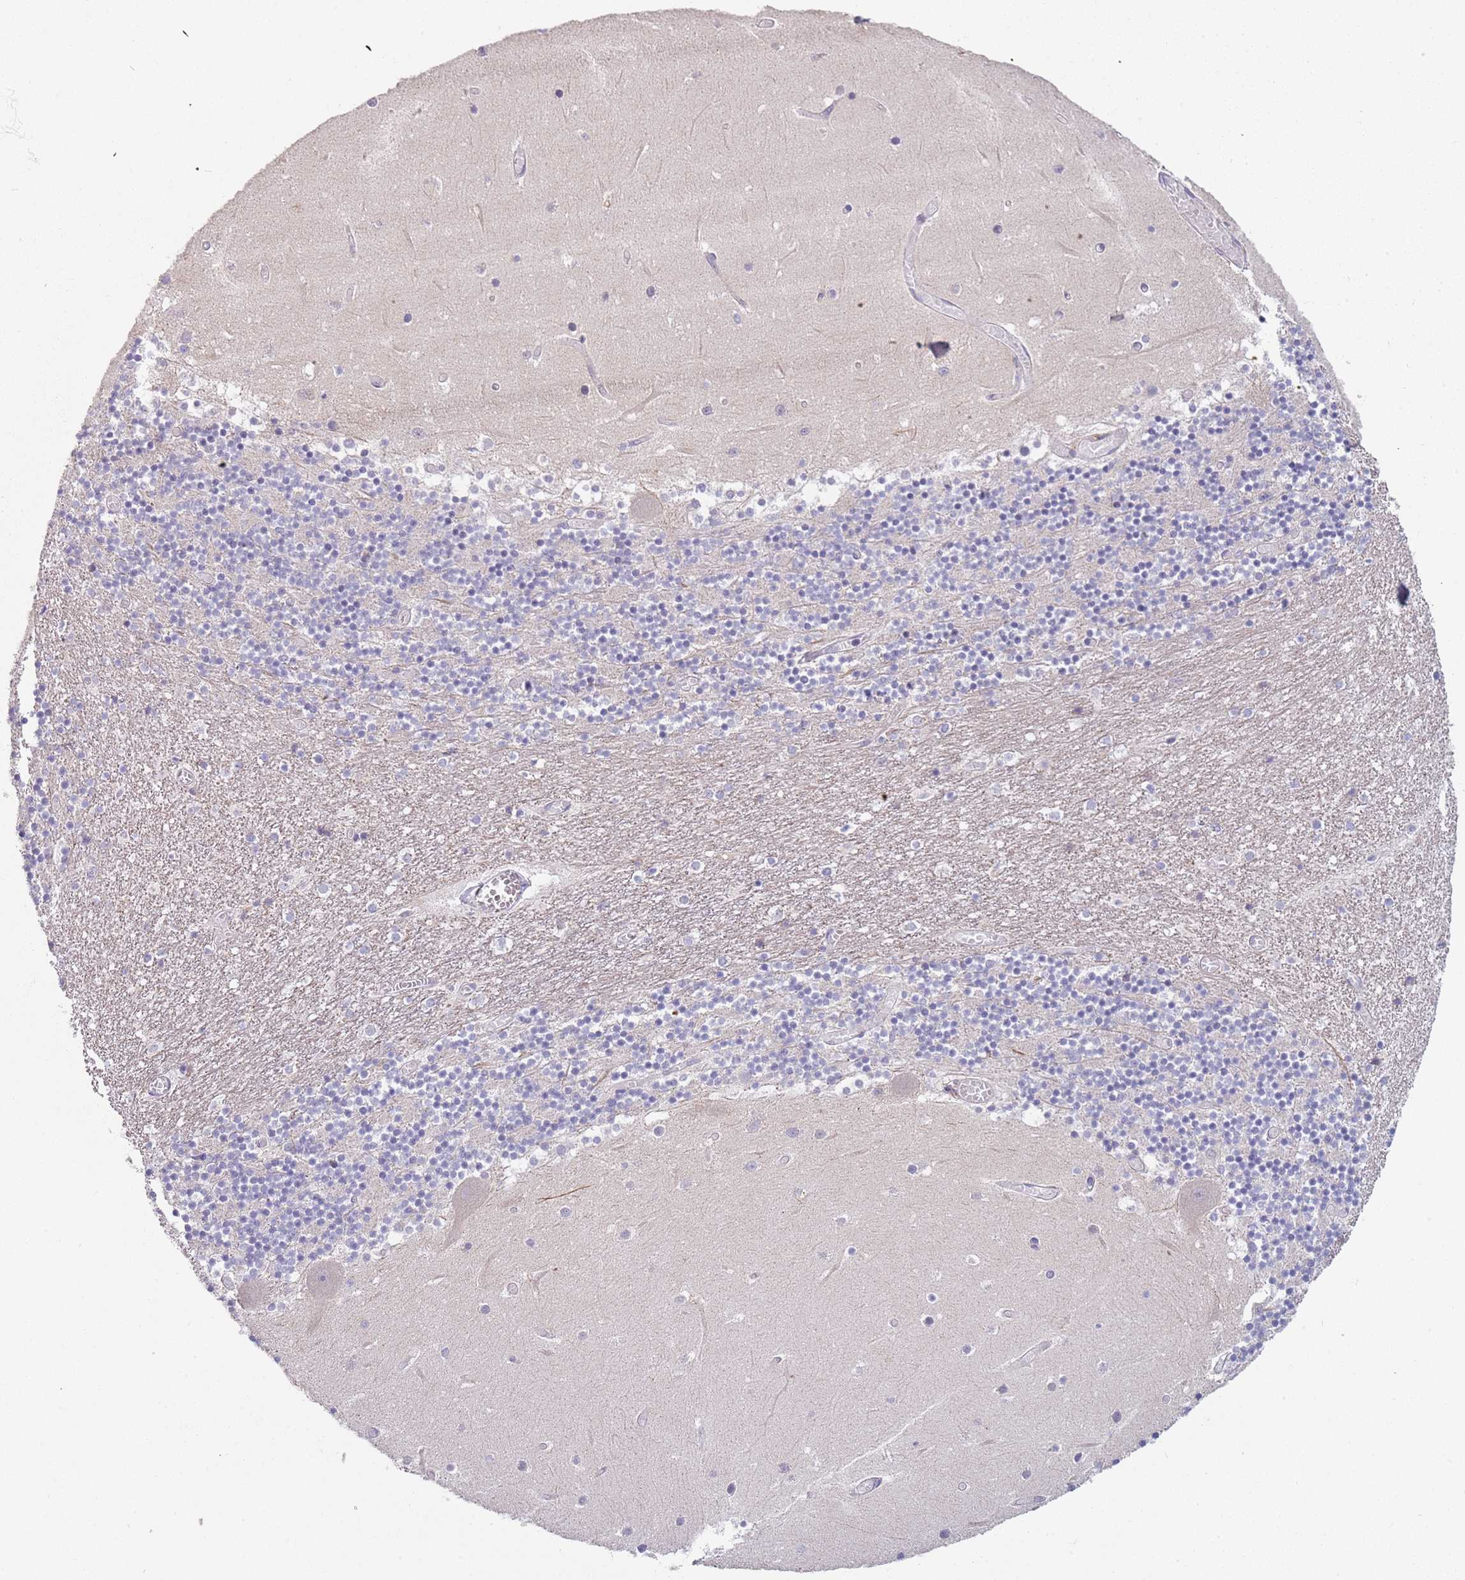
{"staining": {"intensity": "negative", "quantity": "none", "location": "none"}, "tissue": "cerebellum", "cell_type": "Cells in granular layer", "image_type": "normal", "snomed": [{"axis": "morphology", "description": "Normal tissue, NOS"}, {"axis": "topography", "description": "Cerebellum"}], "caption": "IHC of benign human cerebellum reveals no expression in cells in granular layer.", "gene": "MAN1C1", "patient": {"sex": "female", "age": 28}}